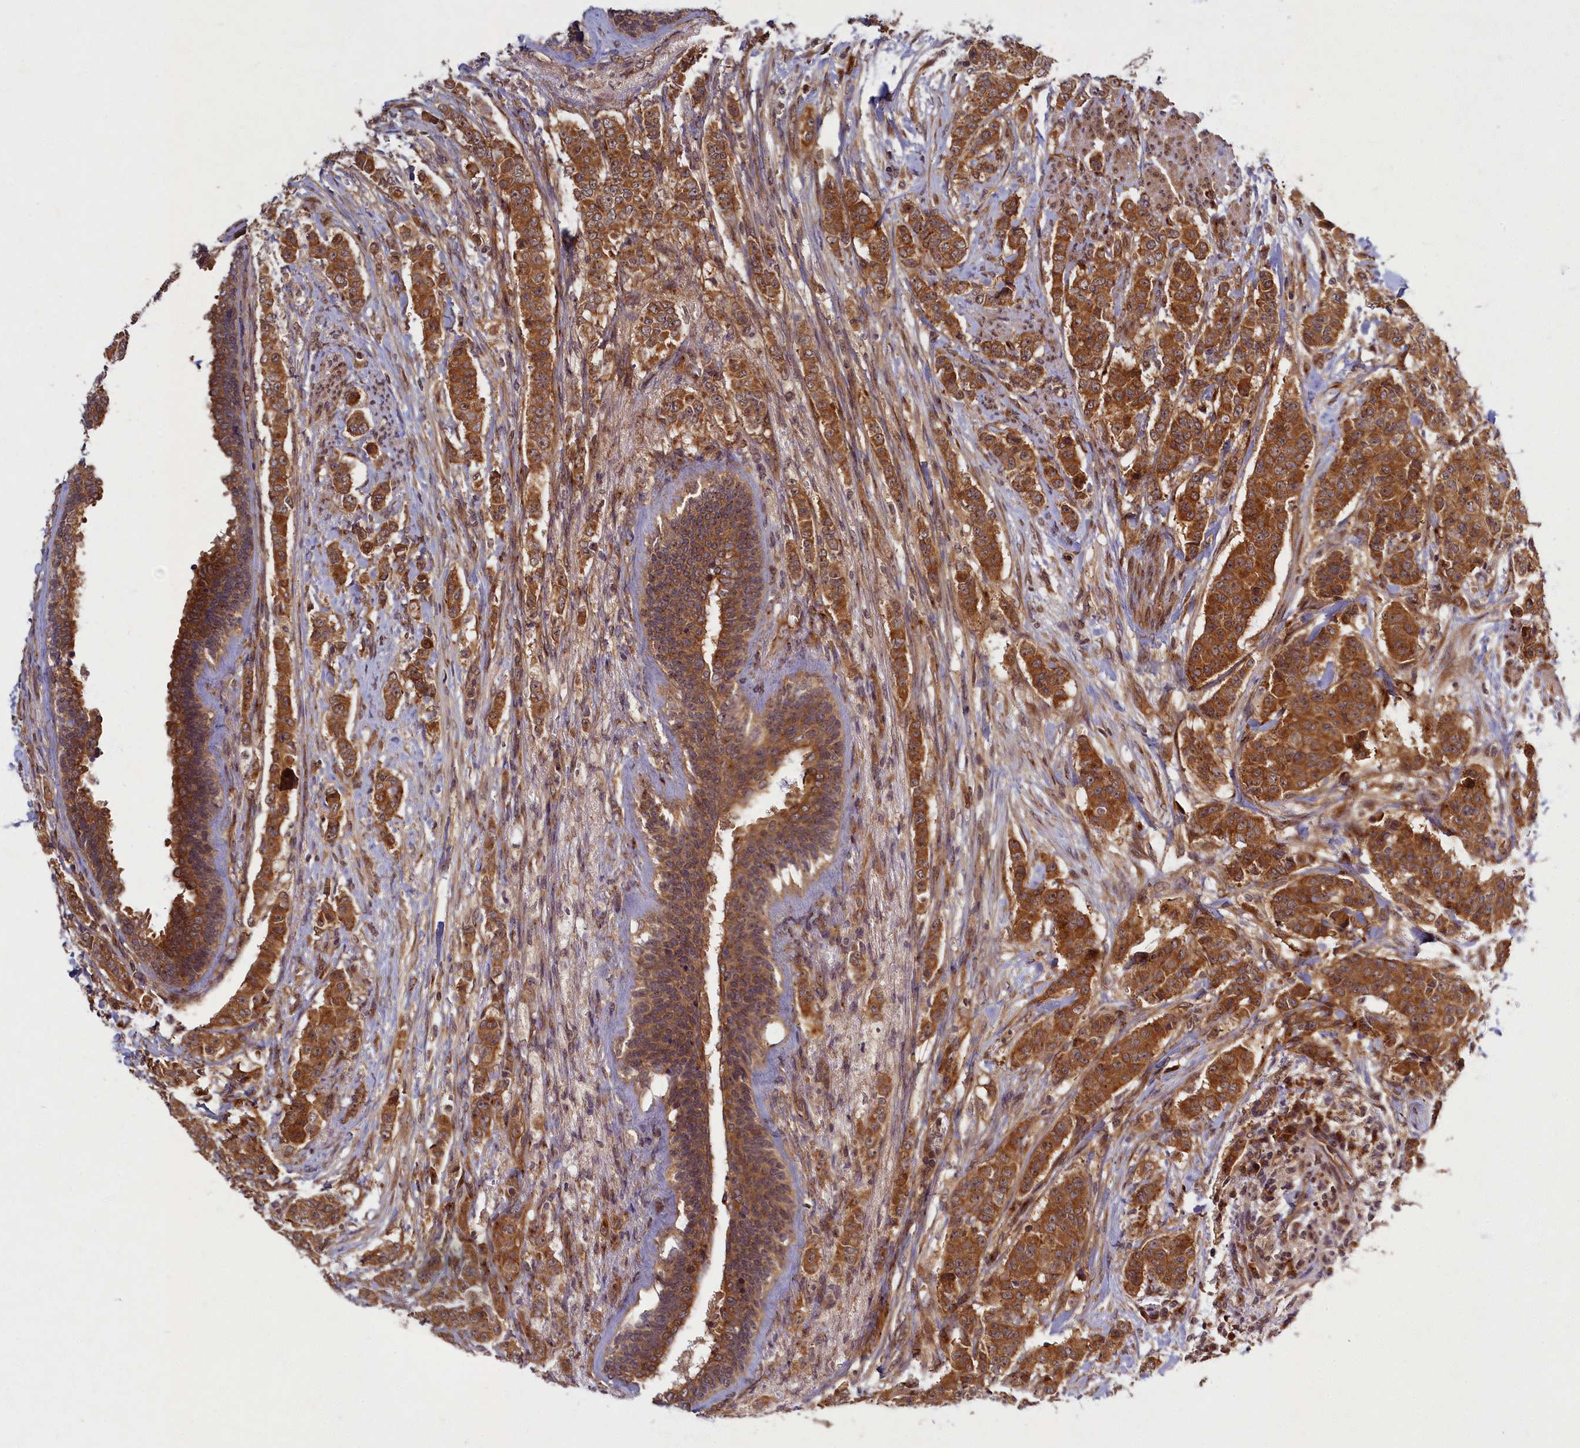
{"staining": {"intensity": "strong", "quantity": ">75%", "location": "cytoplasmic/membranous"}, "tissue": "breast cancer", "cell_type": "Tumor cells", "image_type": "cancer", "snomed": [{"axis": "morphology", "description": "Duct carcinoma"}, {"axis": "topography", "description": "Breast"}], "caption": "Breast infiltrating ductal carcinoma tissue displays strong cytoplasmic/membranous expression in approximately >75% of tumor cells The staining is performed using DAB (3,3'-diaminobenzidine) brown chromogen to label protein expression. The nuclei are counter-stained blue using hematoxylin.", "gene": "BICD1", "patient": {"sex": "female", "age": 40}}